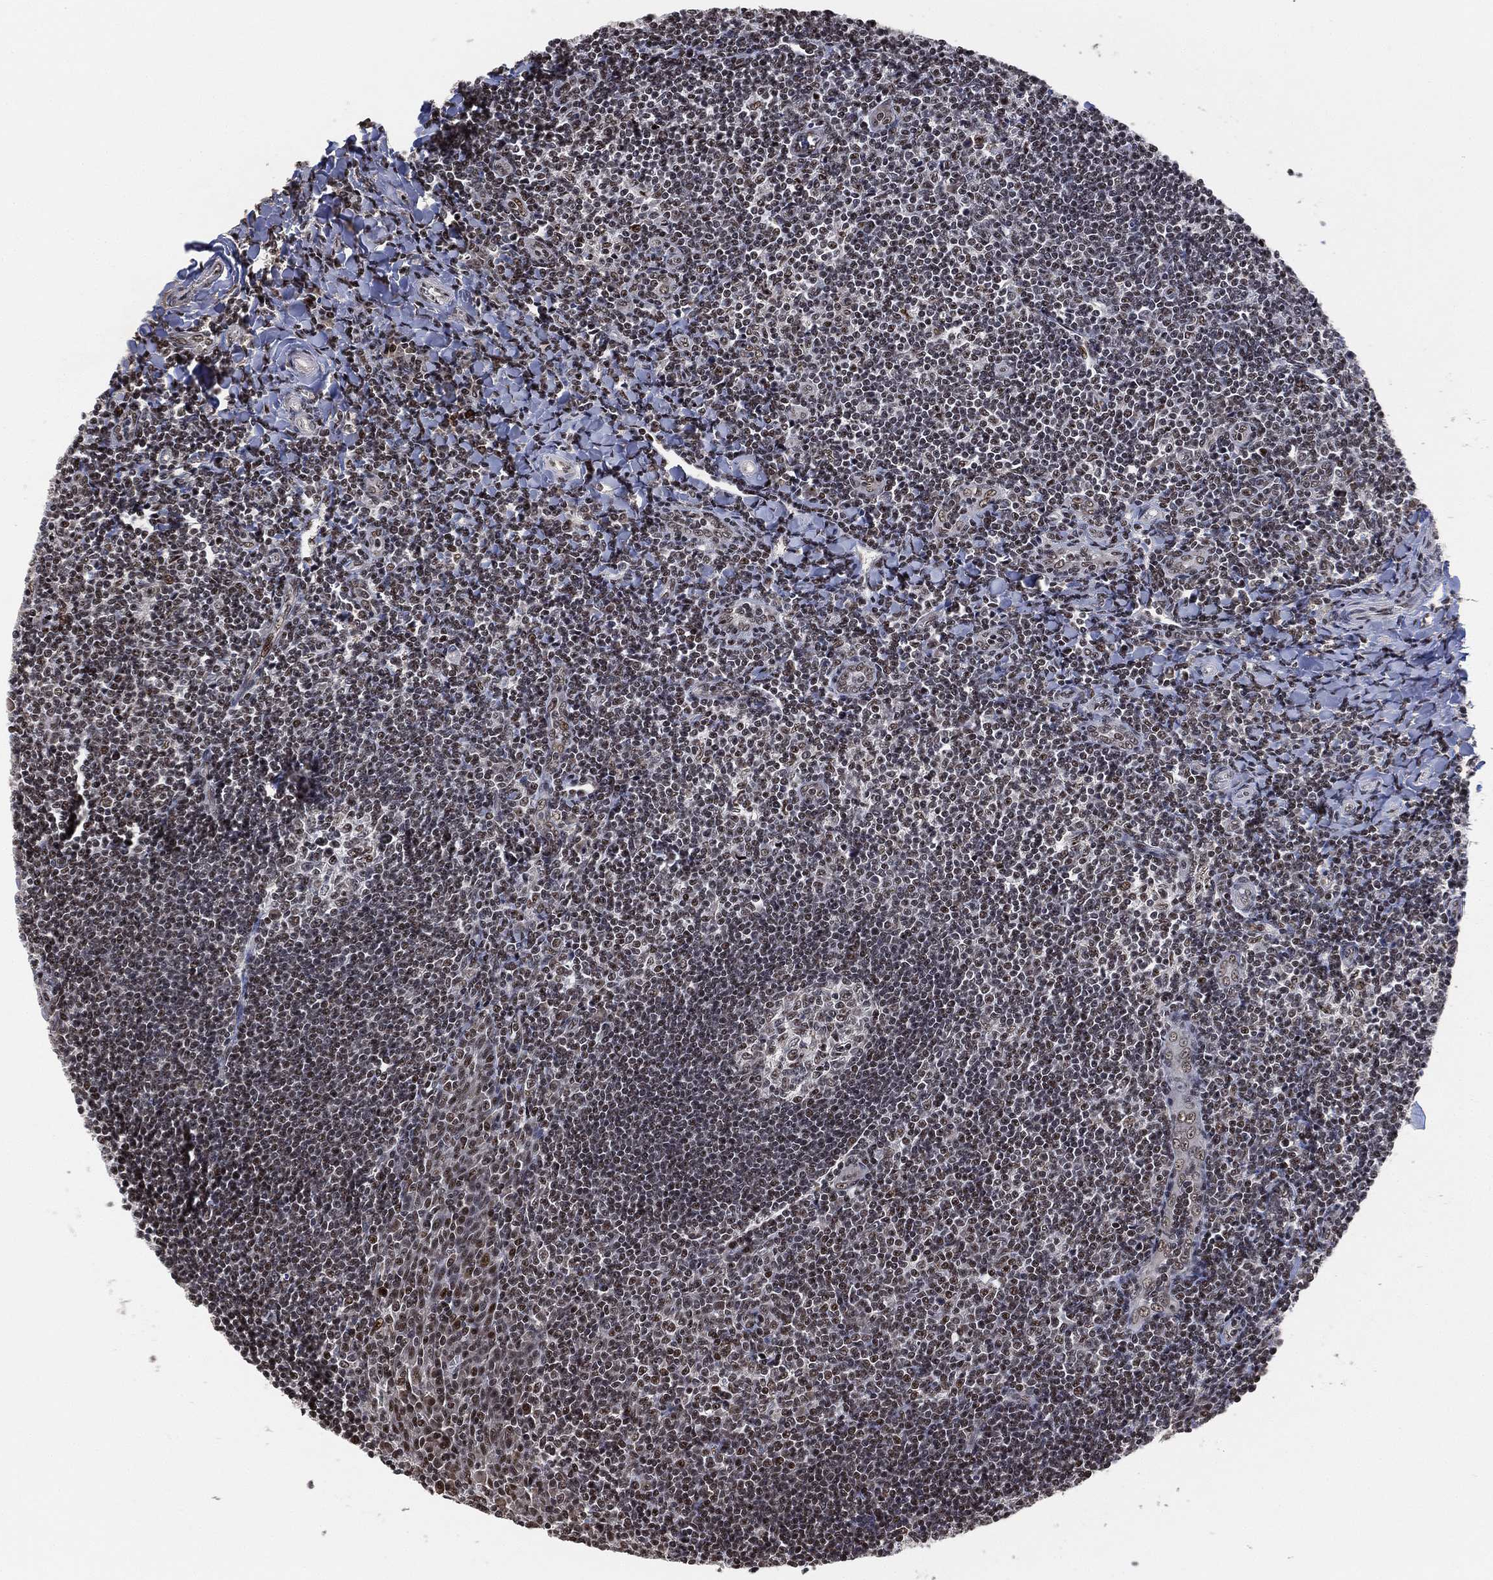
{"staining": {"intensity": "strong", "quantity": "<25%", "location": "nuclear"}, "tissue": "tonsil", "cell_type": "Germinal center cells", "image_type": "normal", "snomed": [{"axis": "morphology", "description": "Normal tissue, NOS"}, {"axis": "topography", "description": "Tonsil"}], "caption": "Germinal center cells show strong nuclear positivity in approximately <25% of cells in unremarkable tonsil. The protein of interest is stained brown, and the nuclei are stained in blue (DAB (3,3'-diaminobenzidine) IHC with brightfield microscopy, high magnification).", "gene": "ZSCAN30", "patient": {"sex": "female", "age": 12}}